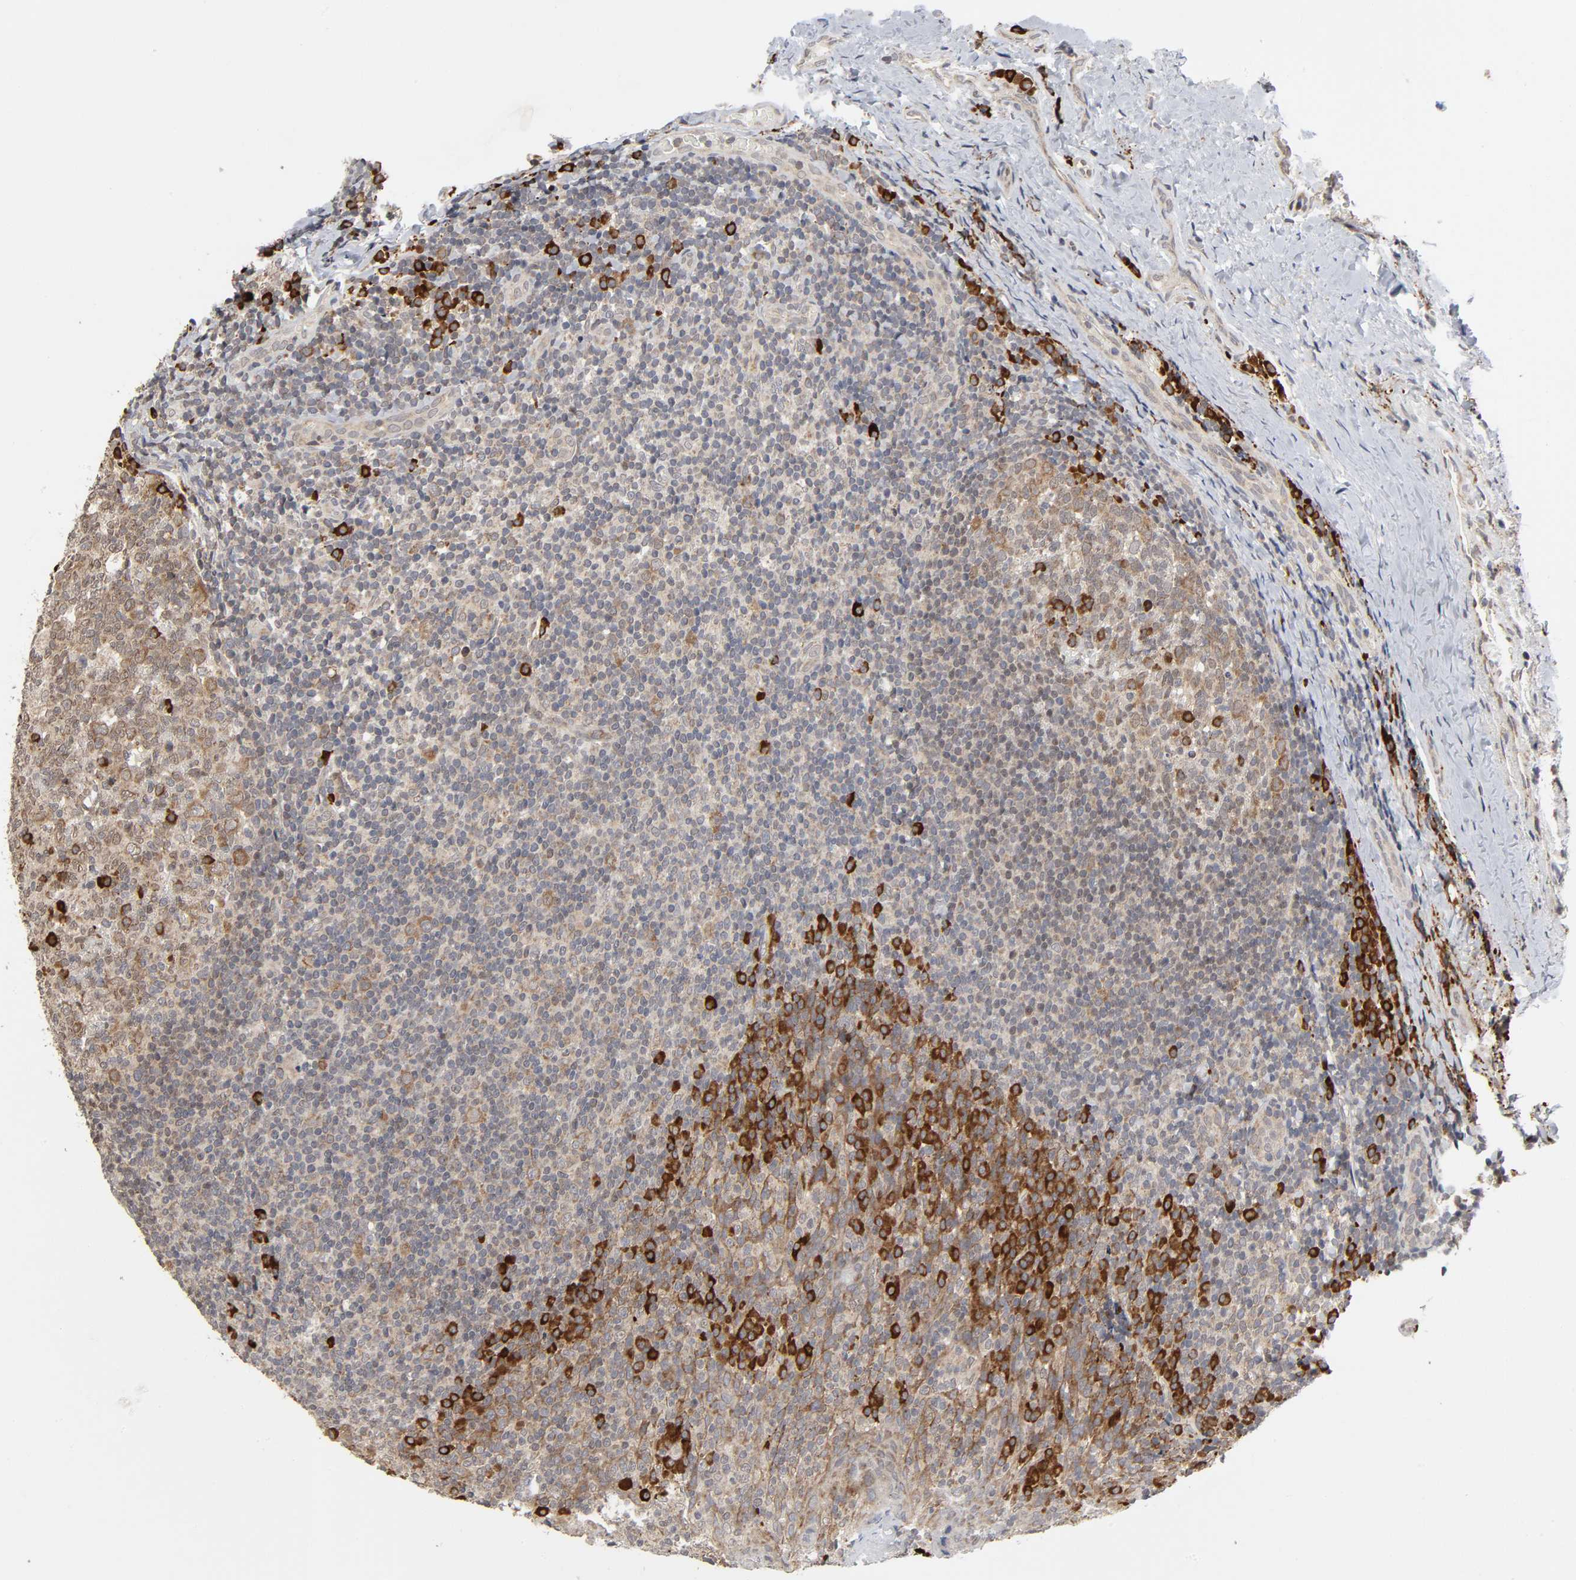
{"staining": {"intensity": "moderate", "quantity": ">75%", "location": "cytoplasmic/membranous"}, "tissue": "tonsil", "cell_type": "Germinal center cells", "image_type": "normal", "snomed": [{"axis": "morphology", "description": "Normal tissue, NOS"}, {"axis": "topography", "description": "Tonsil"}], "caption": "A histopathology image showing moderate cytoplasmic/membranous expression in approximately >75% of germinal center cells in normal tonsil, as visualized by brown immunohistochemical staining.", "gene": "SLC30A9", "patient": {"sex": "male", "age": 31}}